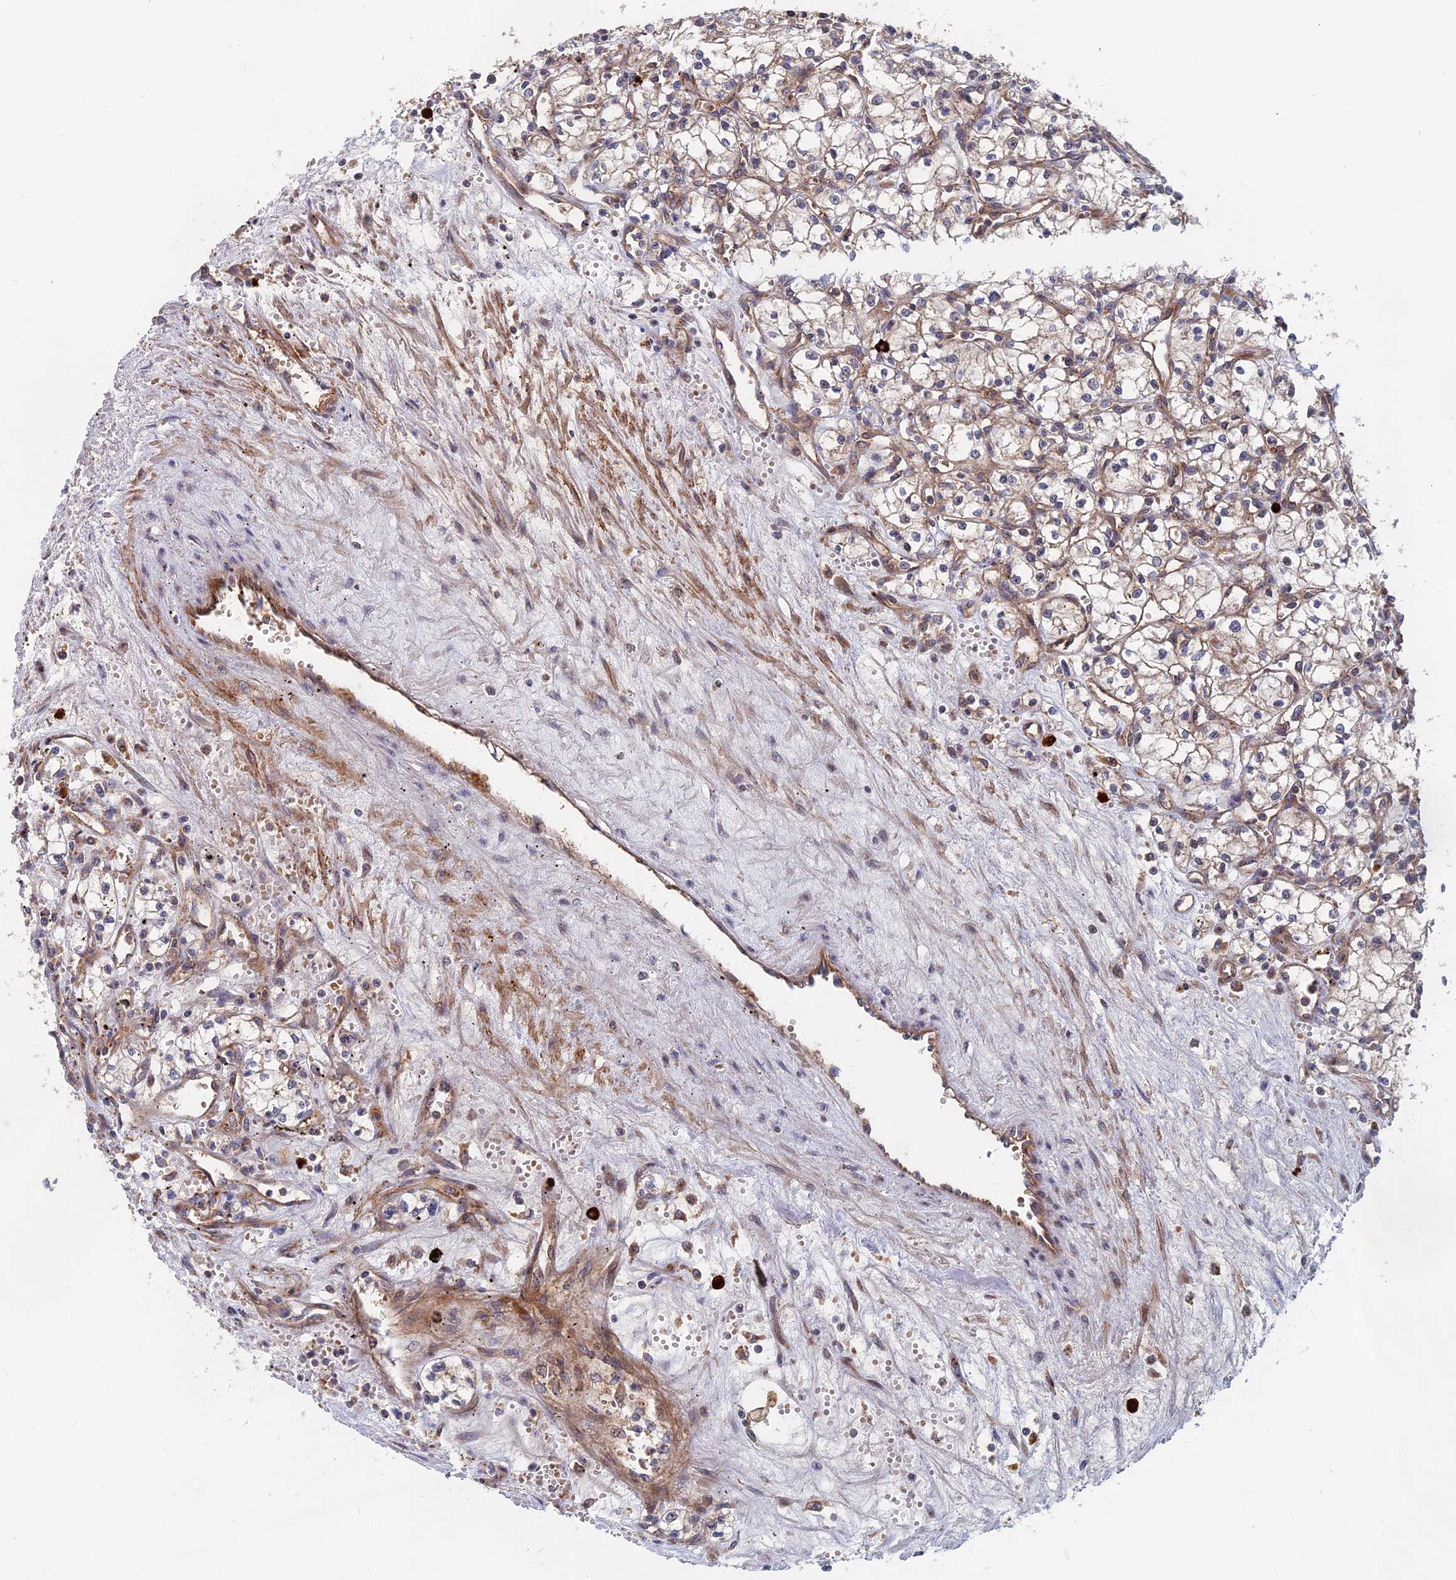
{"staining": {"intensity": "negative", "quantity": "none", "location": "none"}, "tissue": "renal cancer", "cell_type": "Tumor cells", "image_type": "cancer", "snomed": [{"axis": "morphology", "description": "Adenocarcinoma, NOS"}, {"axis": "topography", "description": "Kidney"}], "caption": "The micrograph demonstrates no significant staining in tumor cells of renal adenocarcinoma.", "gene": "TRAPPC2L", "patient": {"sex": "male", "age": 59}}